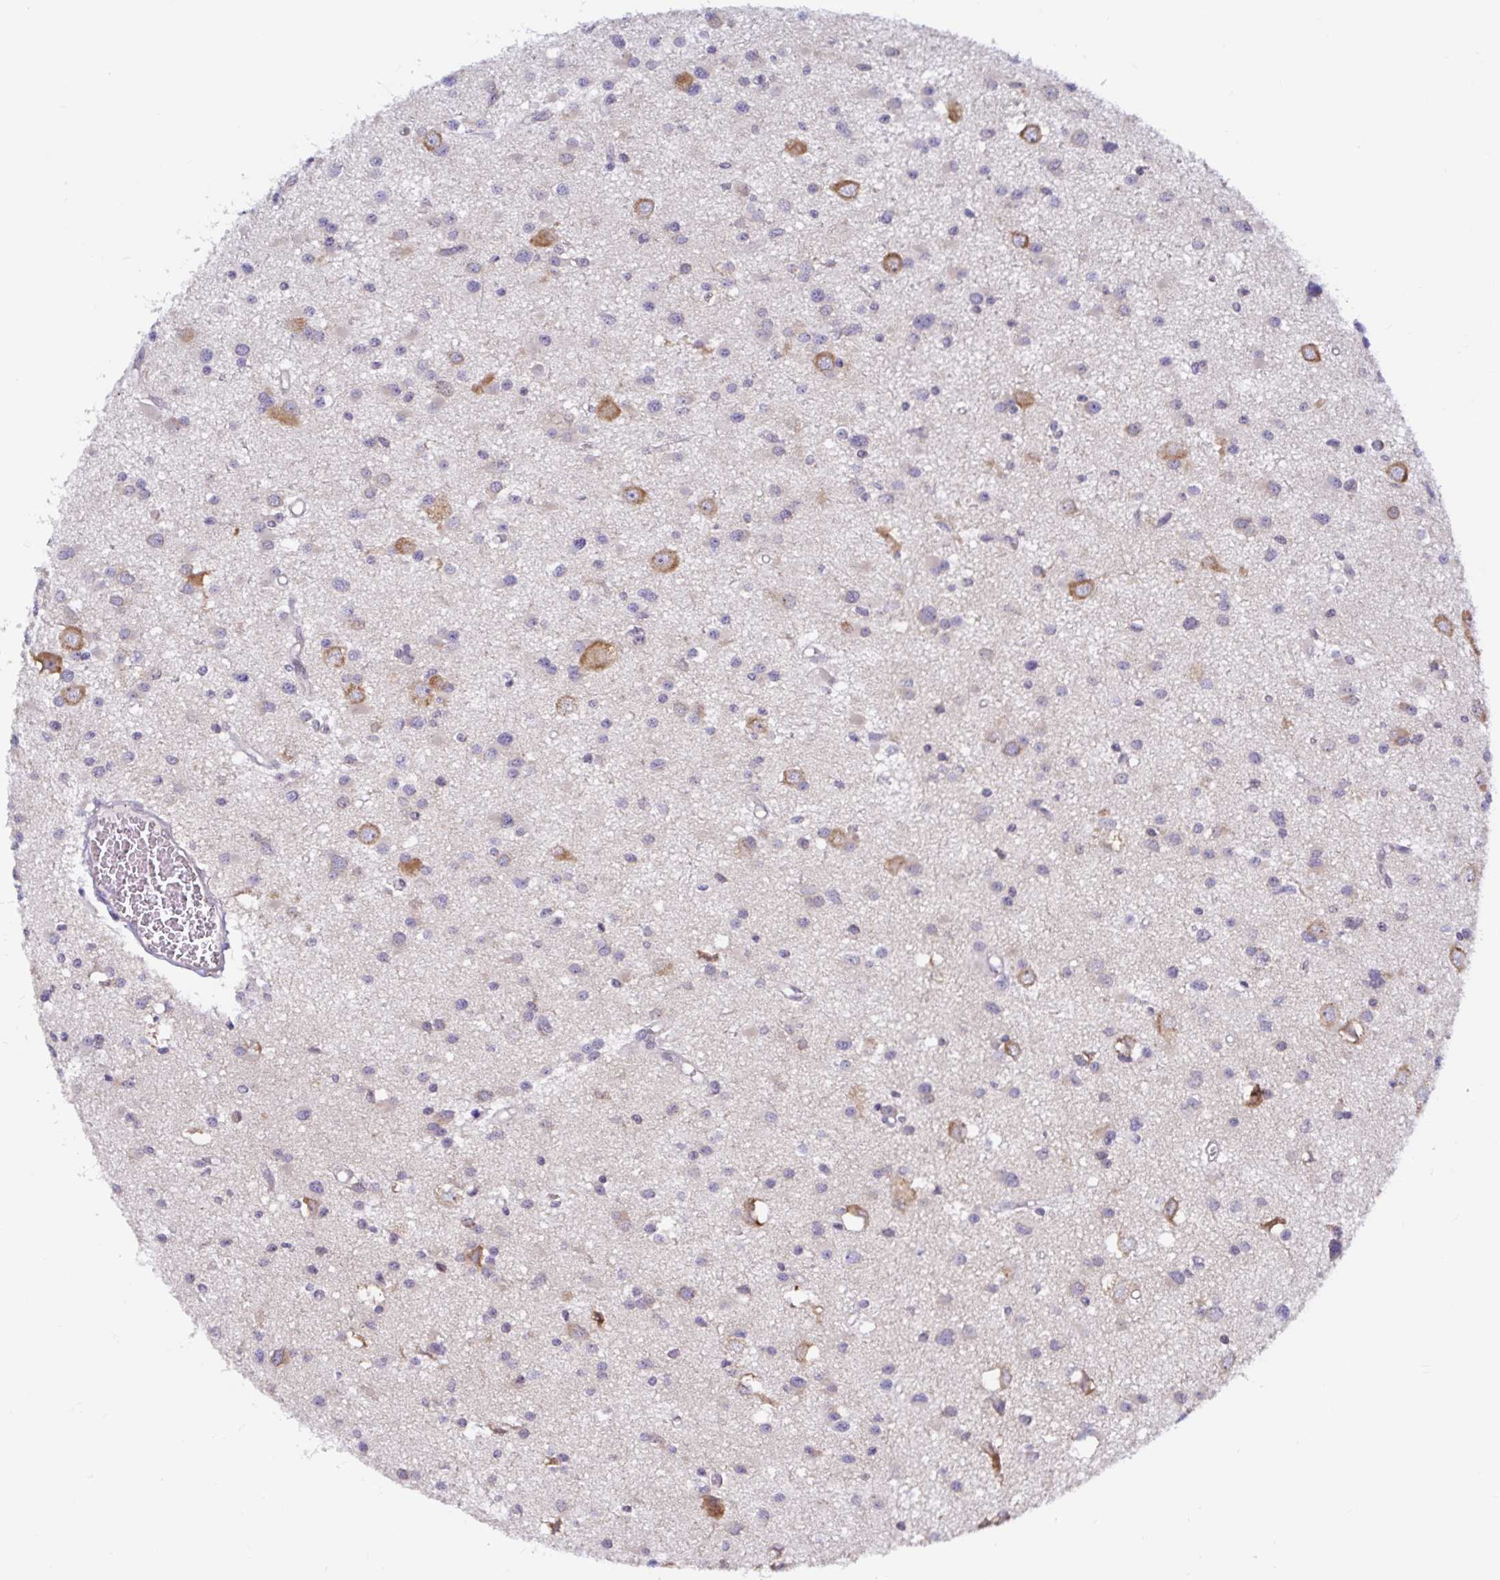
{"staining": {"intensity": "negative", "quantity": "none", "location": "none"}, "tissue": "glioma", "cell_type": "Tumor cells", "image_type": "cancer", "snomed": [{"axis": "morphology", "description": "Glioma, malignant, High grade"}, {"axis": "topography", "description": "Brain"}], "caption": "This histopathology image is of glioma stained with immunohistochemistry (IHC) to label a protein in brown with the nuclei are counter-stained blue. There is no positivity in tumor cells. (DAB IHC with hematoxylin counter stain).", "gene": "LARP1", "patient": {"sex": "male", "age": 54}}